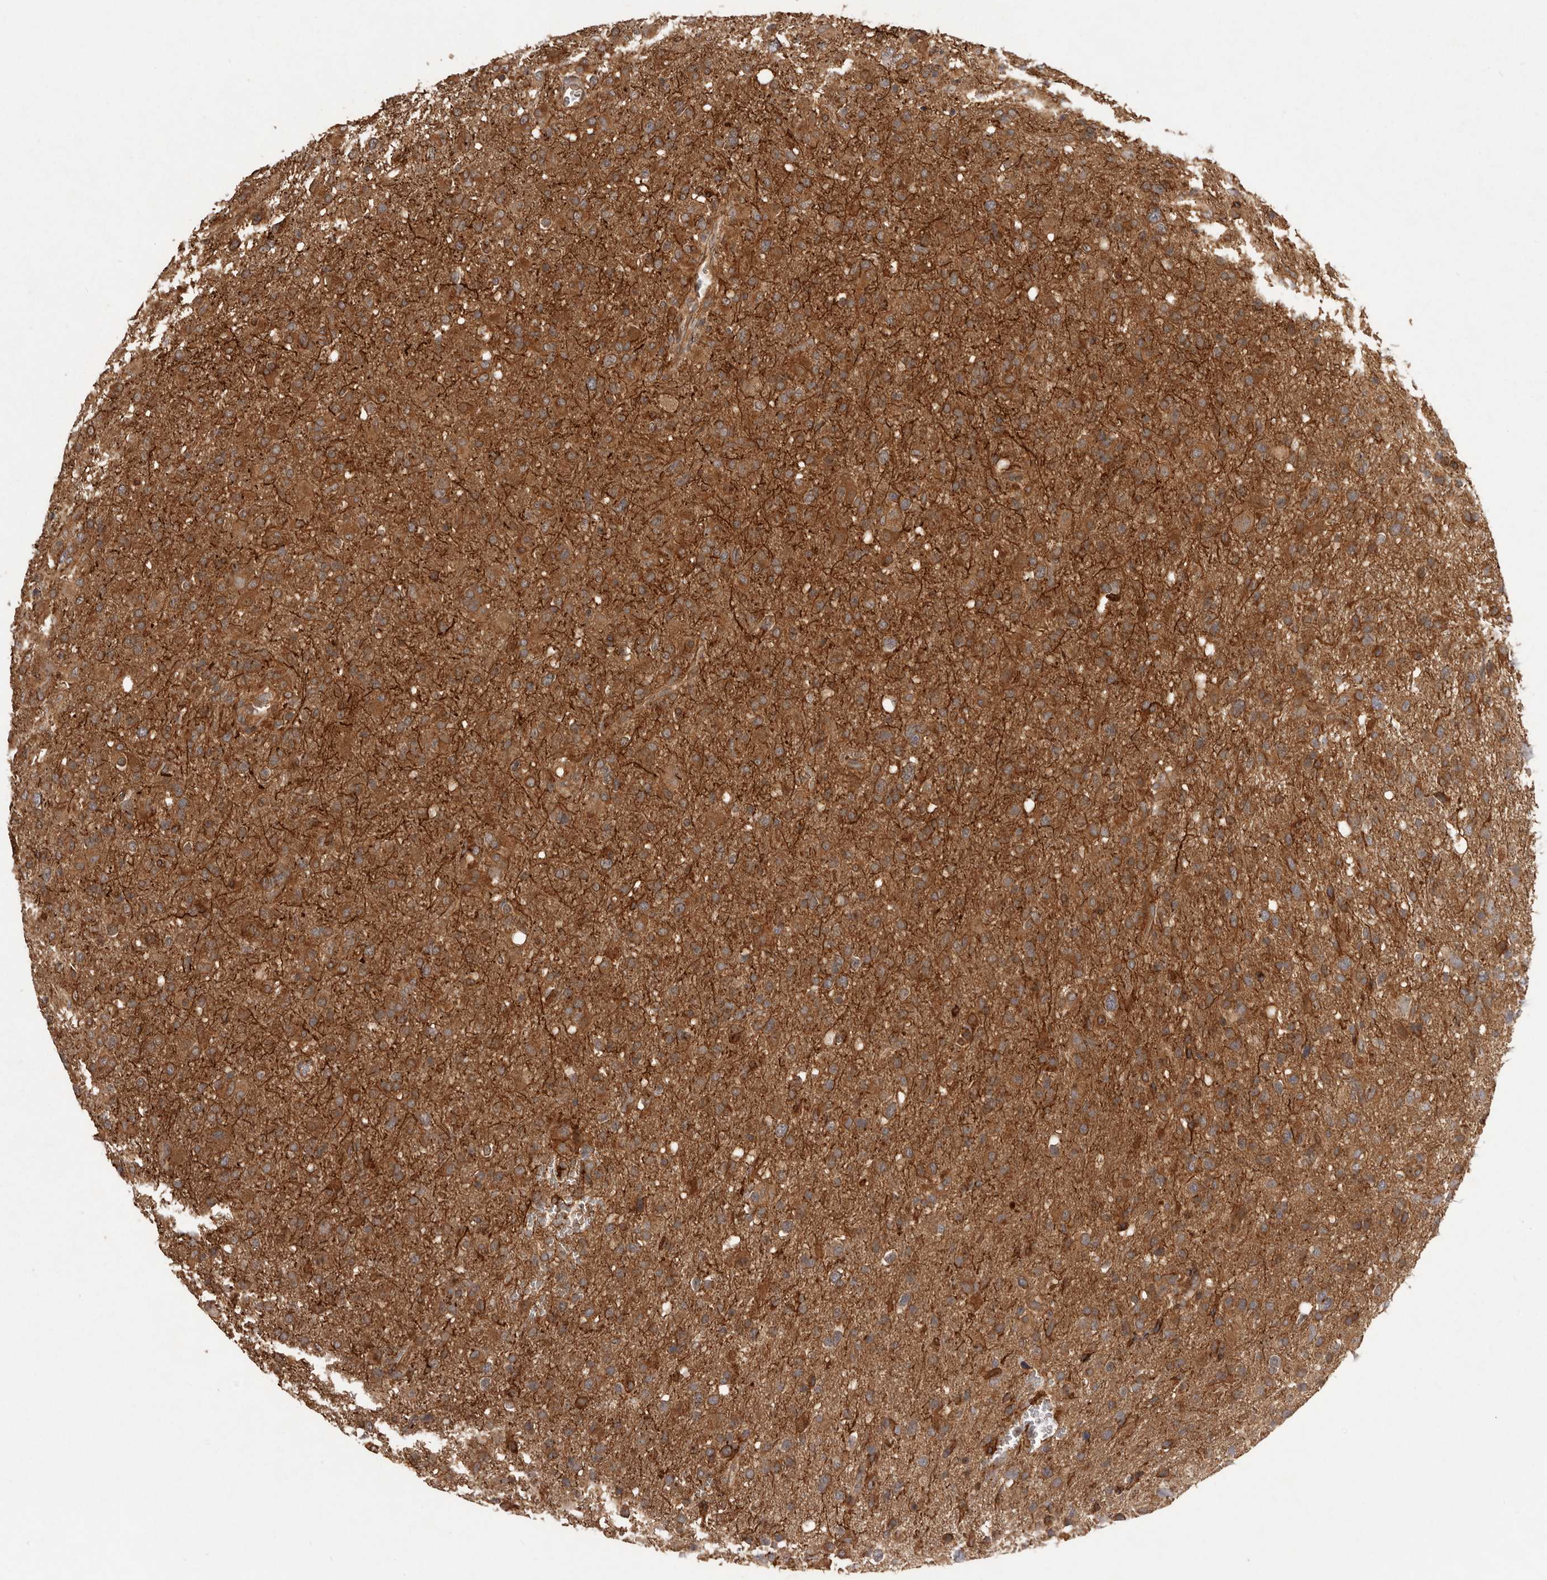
{"staining": {"intensity": "strong", "quantity": ">75%", "location": "cytoplasmic/membranous"}, "tissue": "glioma", "cell_type": "Tumor cells", "image_type": "cancer", "snomed": [{"axis": "morphology", "description": "Glioma, malignant, High grade"}, {"axis": "topography", "description": "Brain"}], "caption": "This micrograph shows immunohistochemistry staining of human malignant high-grade glioma, with high strong cytoplasmic/membranous staining in approximately >75% of tumor cells.", "gene": "SLC22A3", "patient": {"sex": "female", "age": 57}}